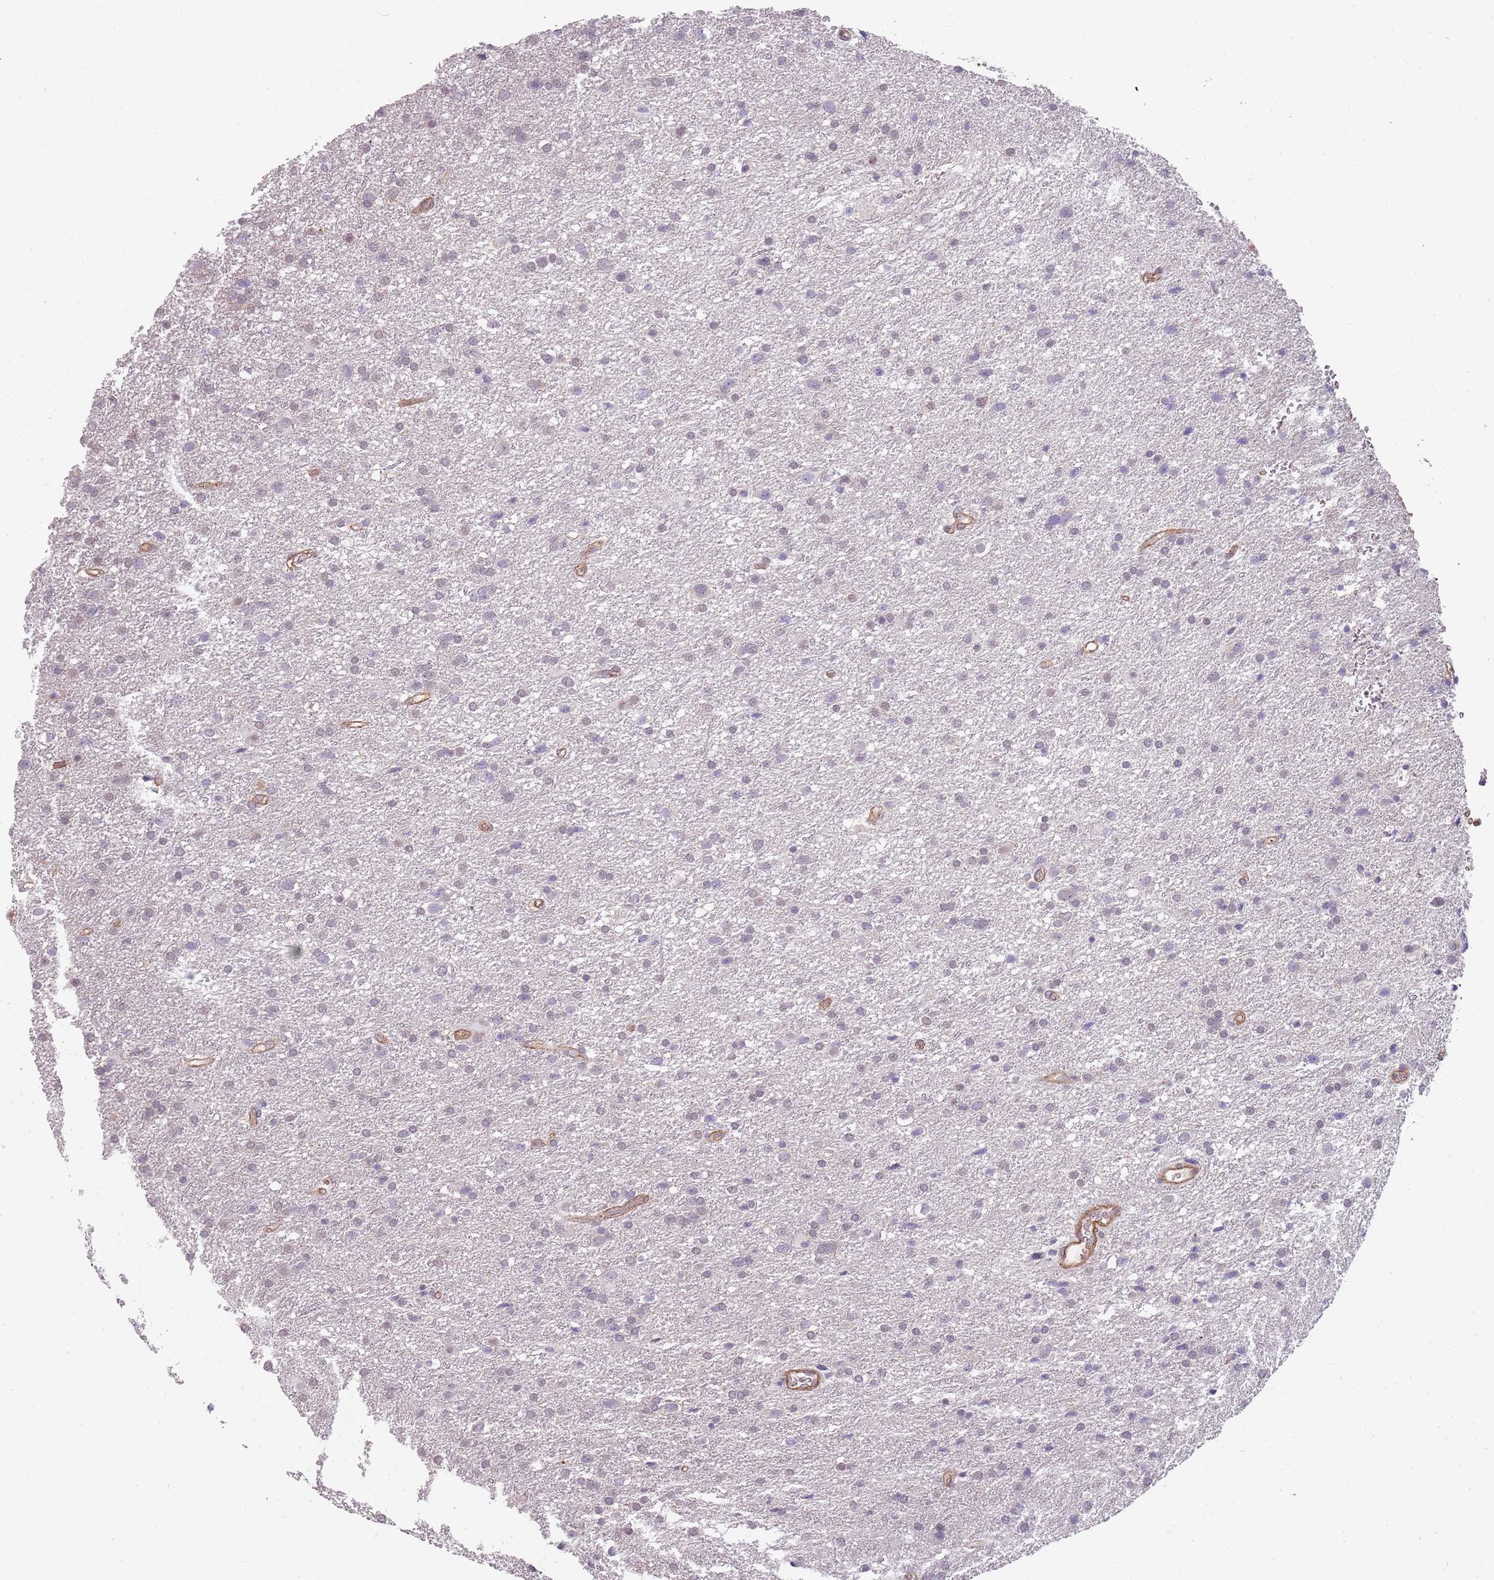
{"staining": {"intensity": "negative", "quantity": "none", "location": "none"}, "tissue": "glioma", "cell_type": "Tumor cells", "image_type": "cancer", "snomed": [{"axis": "morphology", "description": "Glioma, malignant, Low grade"}, {"axis": "topography", "description": "Brain"}], "caption": "Photomicrograph shows no significant protein positivity in tumor cells of low-grade glioma (malignant).", "gene": "PPP1R14C", "patient": {"sex": "female", "age": 32}}